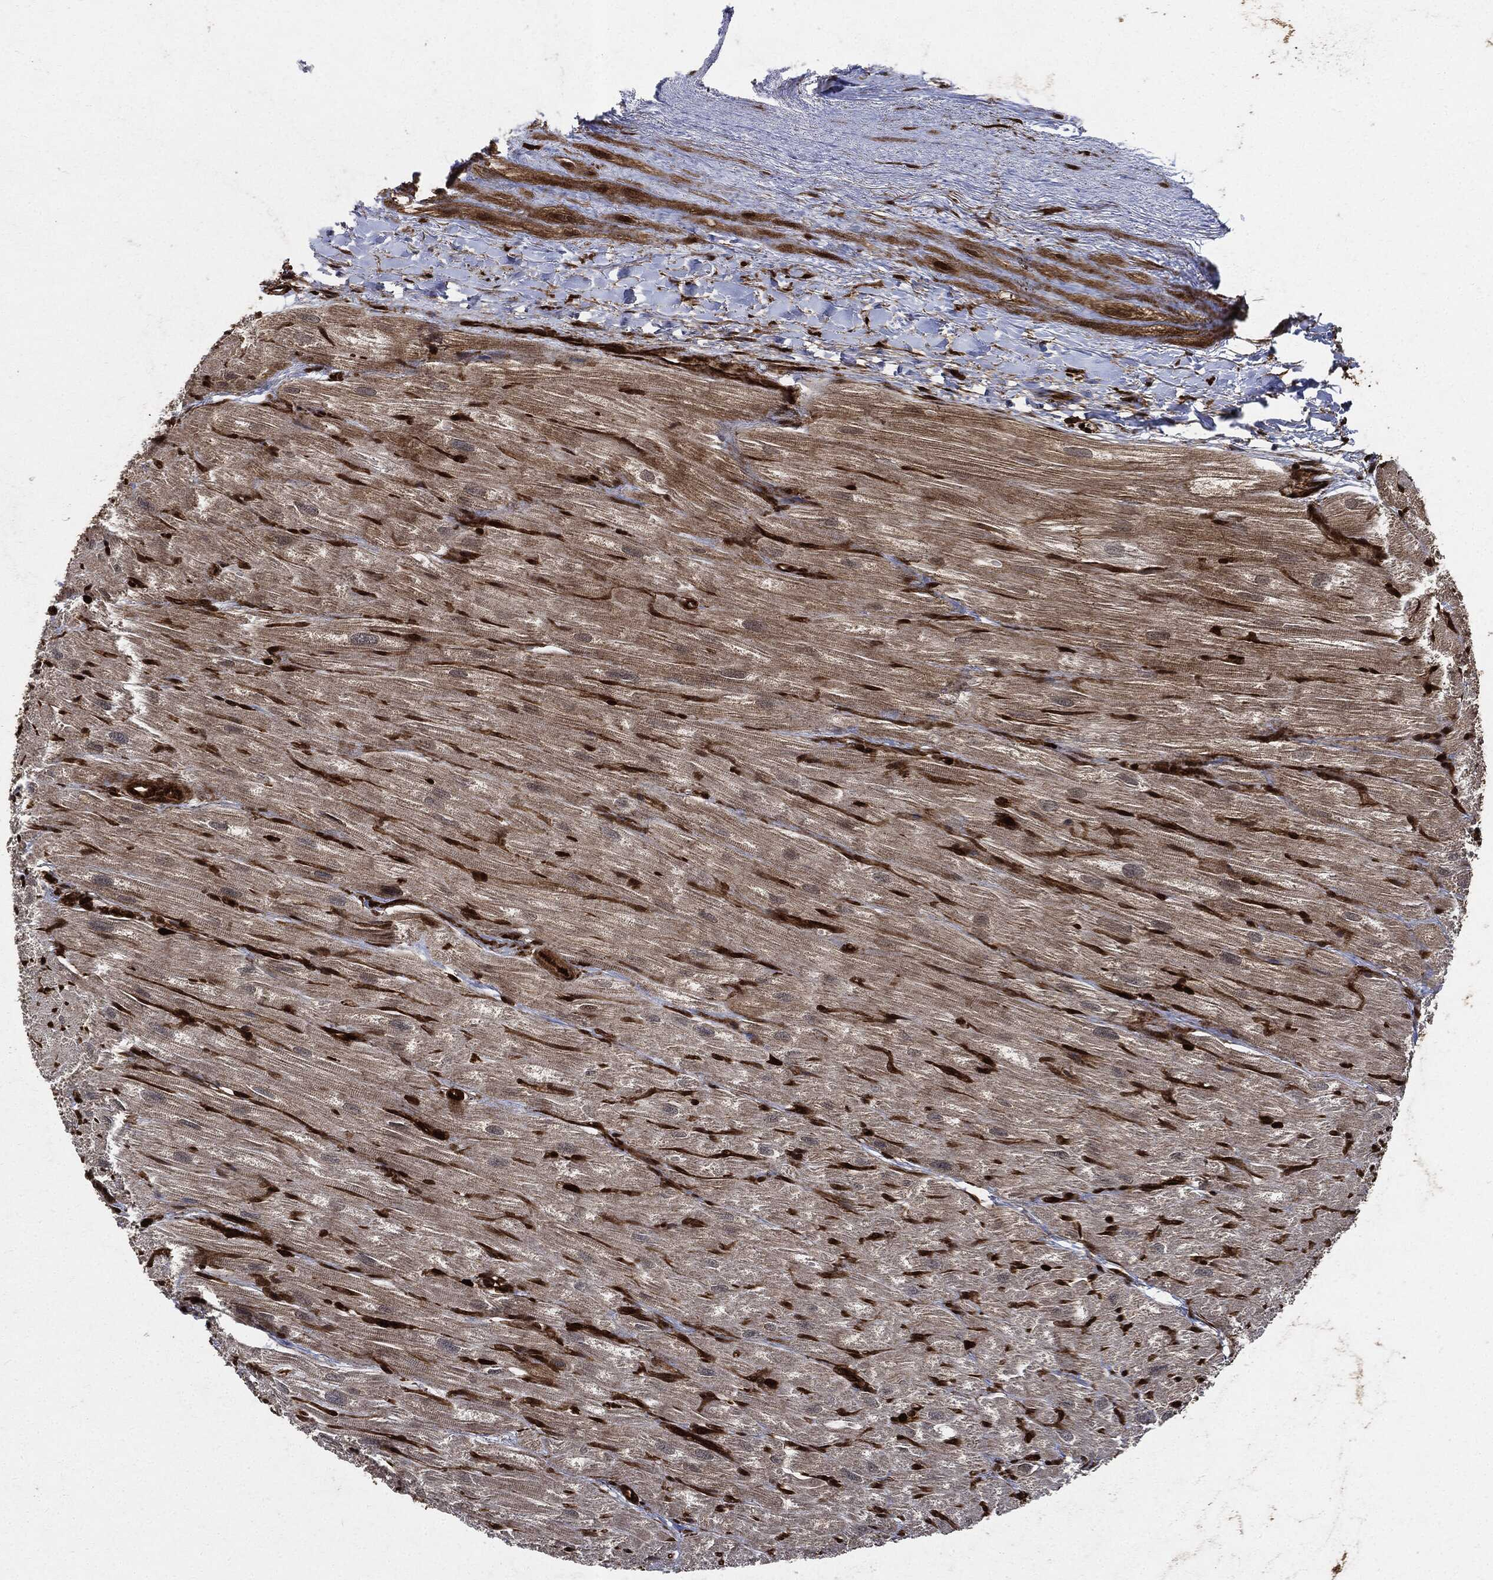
{"staining": {"intensity": "moderate", "quantity": "25%-75%", "location": "cytoplasmic/membranous"}, "tissue": "heart muscle", "cell_type": "Cardiomyocytes", "image_type": "normal", "snomed": [{"axis": "morphology", "description": "Normal tissue, NOS"}, {"axis": "topography", "description": "Heart"}], "caption": "Brown immunohistochemical staining in normal human heart muscle displays moderate cytoplasmic/membranous staining in approximately 25%-75% of cardiomyocytes. The staining was performed using DAB, with brown indicating positive protein expression. Nuclei are stained blue with hematoxylin.", "gene": "YWHAB", "patient": {"sex": "male", "age": 62}}